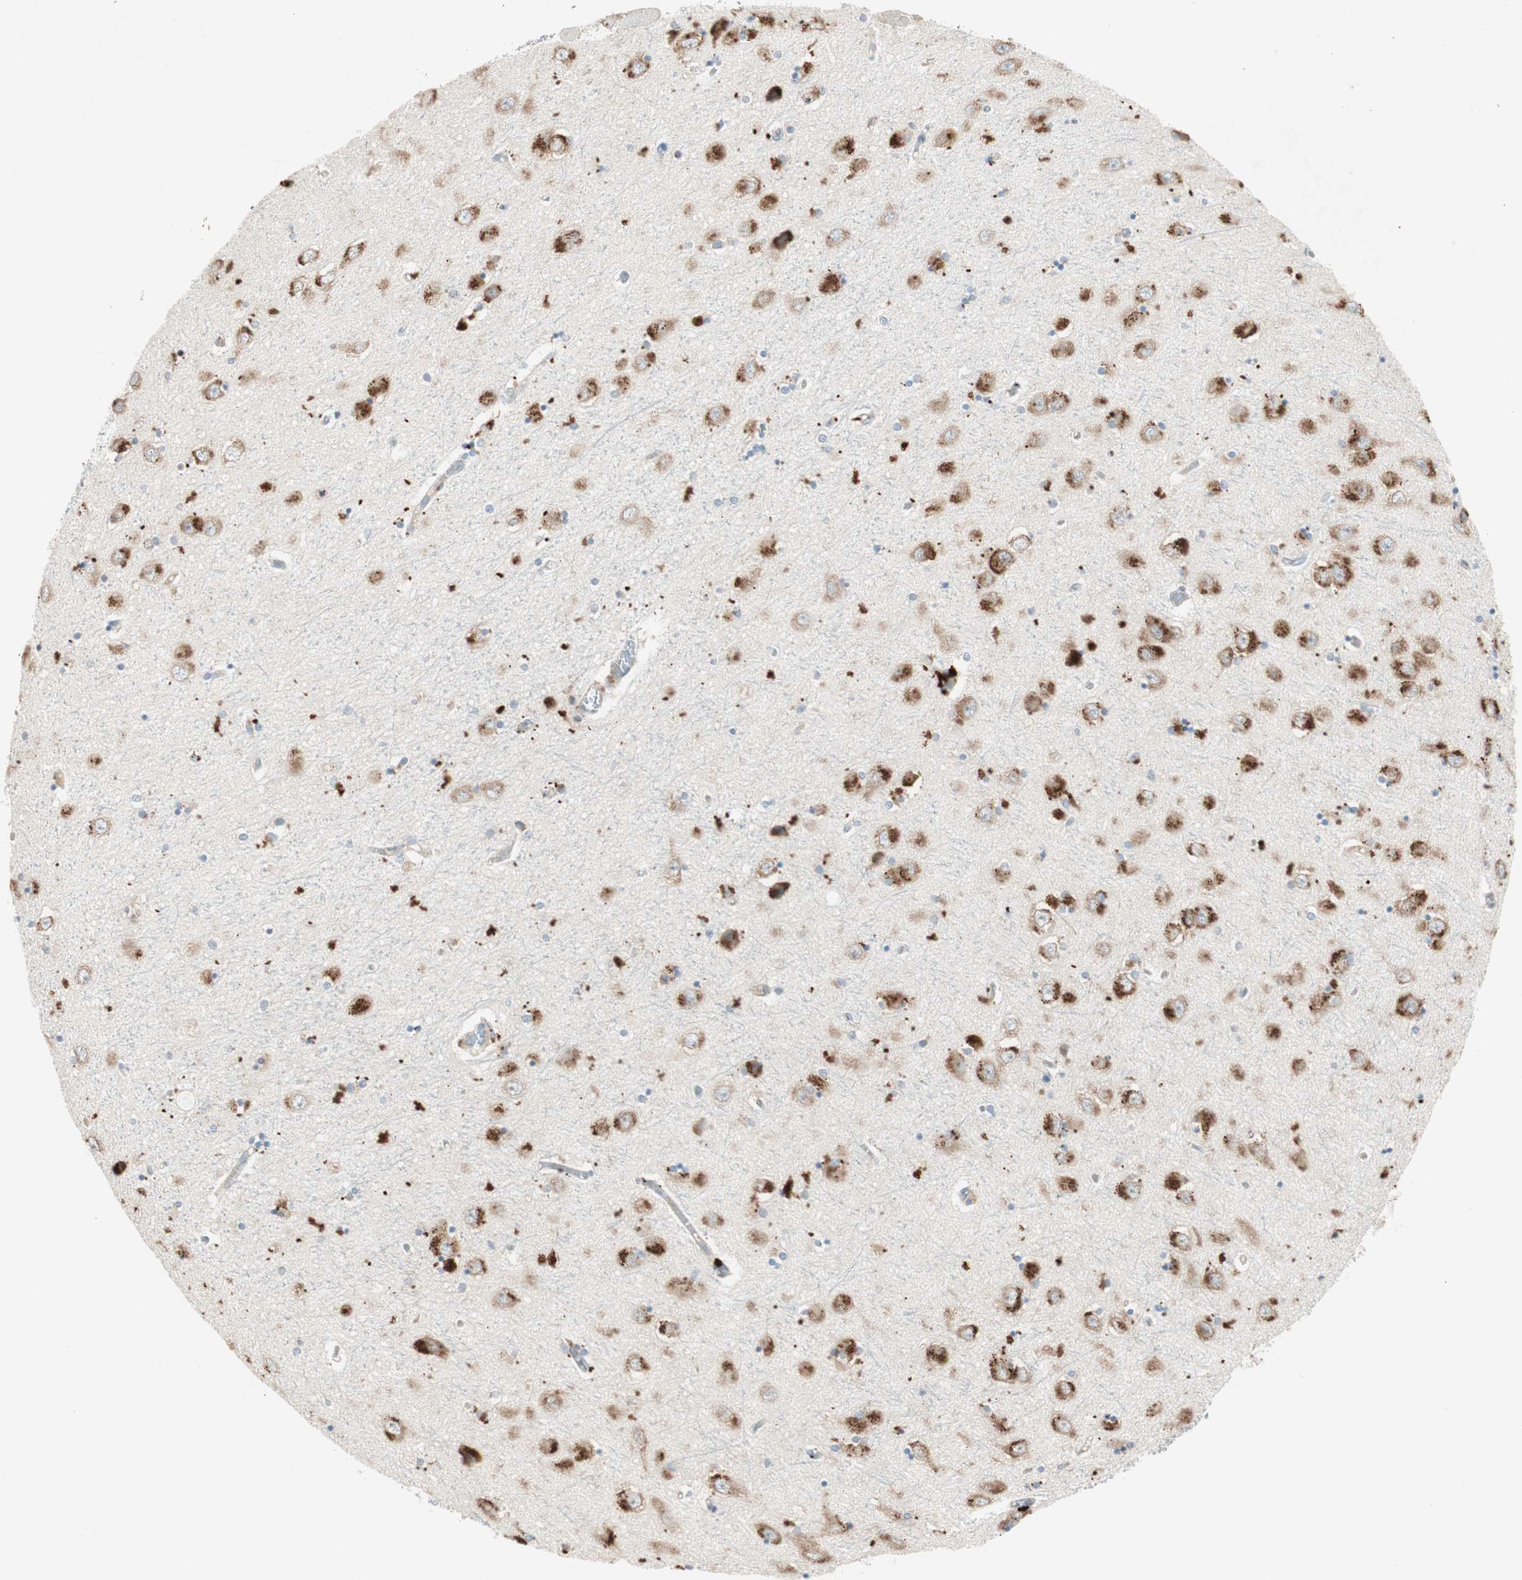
{"staining": {"intensity": "moderate", "quantity": "<25%", "location": "cytoplasmic/membranous"}, "tissue": "hippocampus", "cell_type": "Glial cells", "image_type": "normal", "snomed": [{"axis": "morphology", "description": "Normal tissue, NOS"}, {"axis": "topography", "description": "Hippocampus"}], "caption": "High-magnification brightfield microscopy of benign hippocampus stained with DAB (brown) and counterstained with hematoxylin (blue). glial cells exhibit moderate cytoplasmic/membranous staining is seen in about<25% of cells.", "gene": "RPL23", "patient": {"sex": "female", "age": 54}}